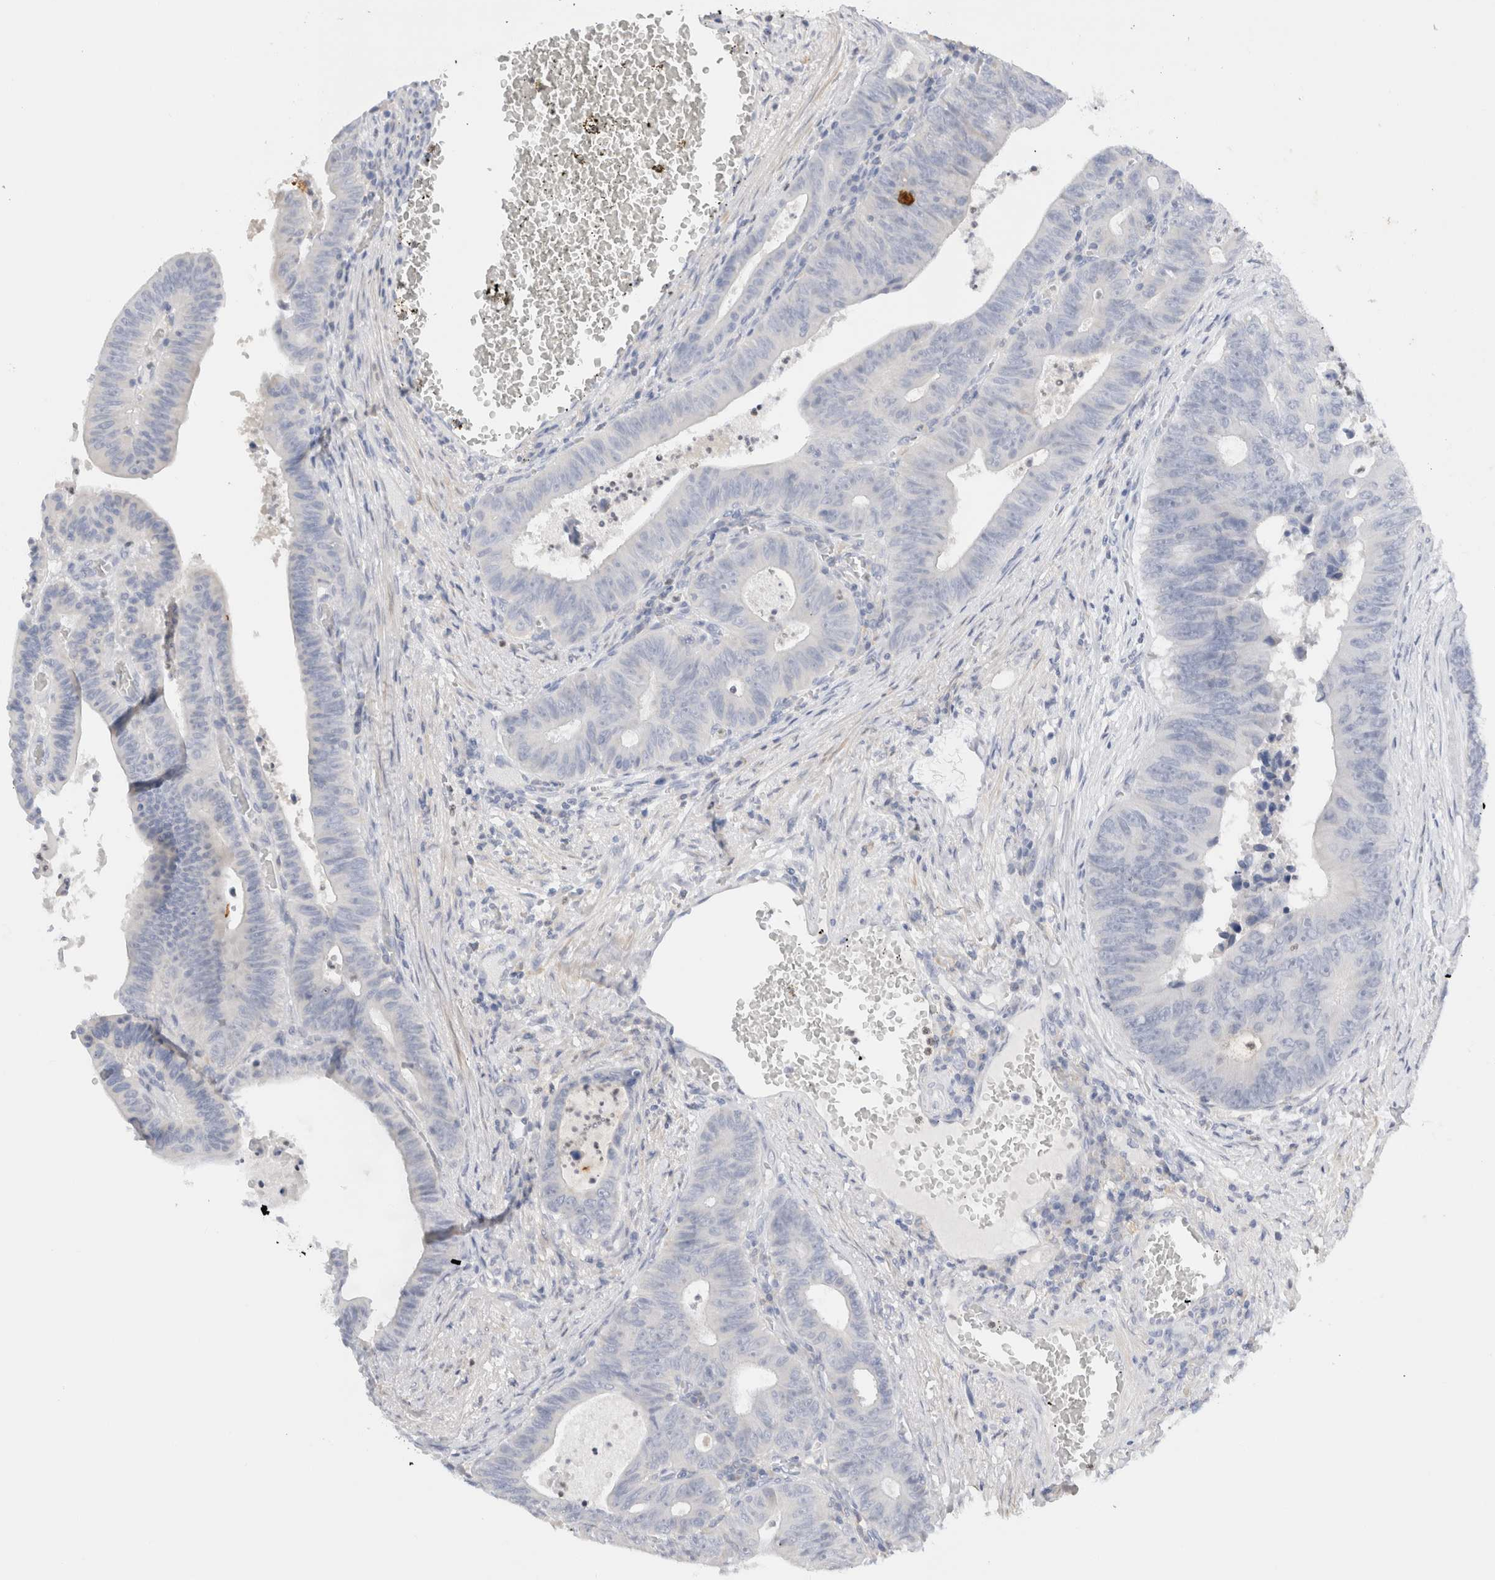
{"staining": {"intensity": "negative", "quantity": "none", "location": "none"}, "tissue": "colorectal cancer", "cell_type": "Tumor cells", "image_type": "cancer", "snomed": [{"axis": "morphology", "description": "Adenocarcinoma, NOS"}, {"axis": "topography", "description": "Colon"}], "caption": "Immunohistochemistry of adenocarcinoma (colorectal) shows no positivity in tumor cells.", "gene": "ADAM30", "patient": {"sex": "male", "age": 87}}